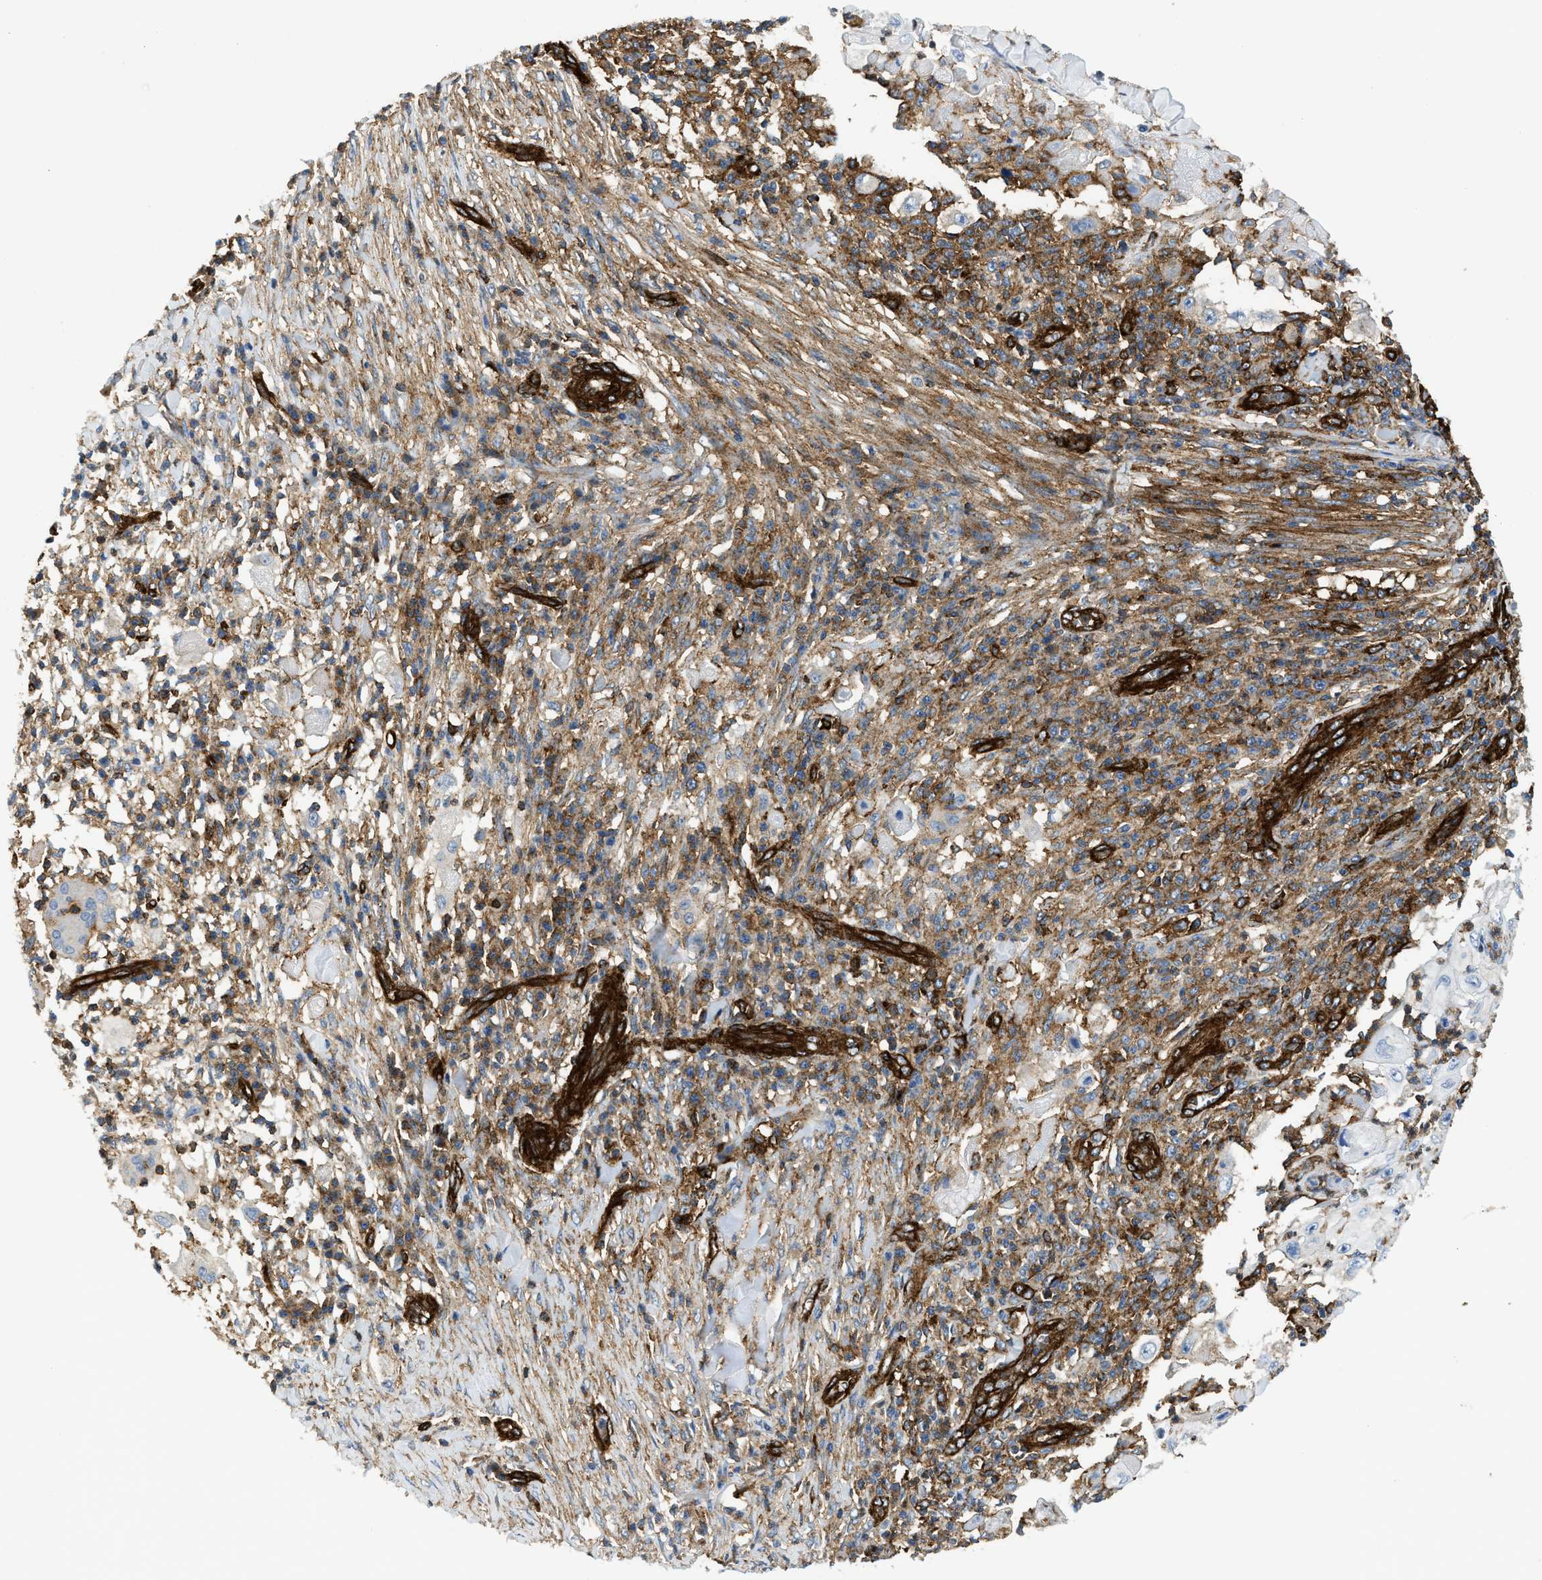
{"staining": {"intensity": "moderate", "quantity": ">75%", "location": "cytoplasmic/membranous"}, "tissue": "skin cancer", "cell_type": "Tumor cells", "image_type": "cancer", "snomed": [{"axis": "morphology", "description": "Squamous cell carcinoma, NOS"}, {"axis": "topography", "description": "Skin"}], "caption": "Protein analysis of skin cancer (squamous cell carcinoma) tissue shows moderate cytoplasmic/membranous staining in approximately >75% of tumor cells. Nuclei are stained in blue.", "gene": "HIP1", "patient": {"sex": "male", "age": 86}}